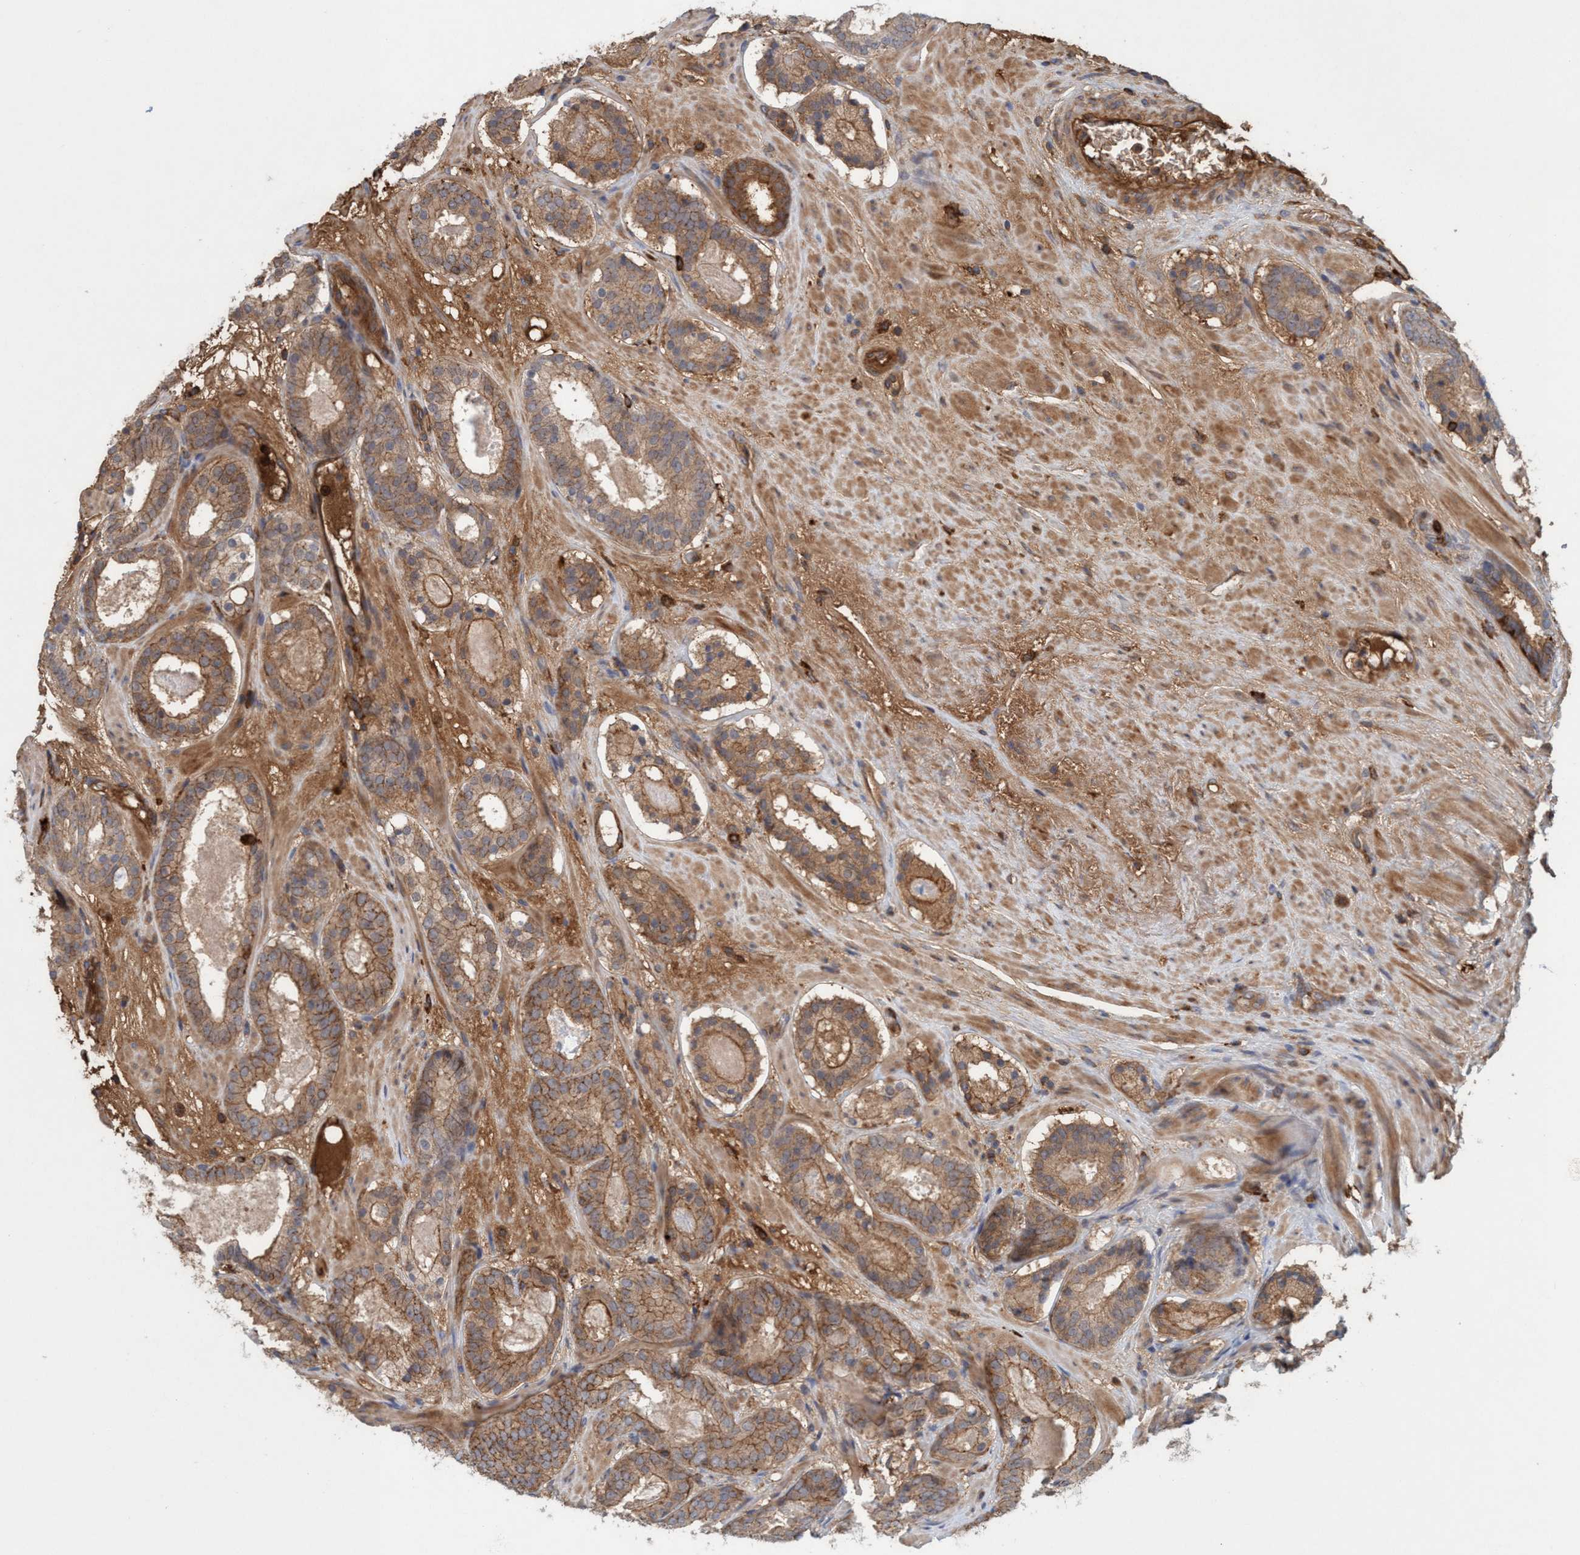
{"staining": {"intensity": "moderate", "quantity": ">75%", "location": "cytoplasmic/membranous"}, "tissue": "prostate cancer", "cell_type": "Tumor cells", "image_type": "cancer", "snomed": [{"axis": "morphology", "description": "Adenocarcinoma, Low grade"}, {"axis": "topography", "description": "Prostate"}], "caption": "Protein expression analysis of human prostate cancer reveals moderate cytoplasmic/membranous positivity in about >75% of tumor cells. The staining was performed using DAB (3,3'-diaminobenzidine) to visualize the protein expression in brown, while the nuclei were stained in blue with hematoxylin (Magnification: 20x).", "gene": "SPECC1", "patient": {"sex": "male", "age": 69}}